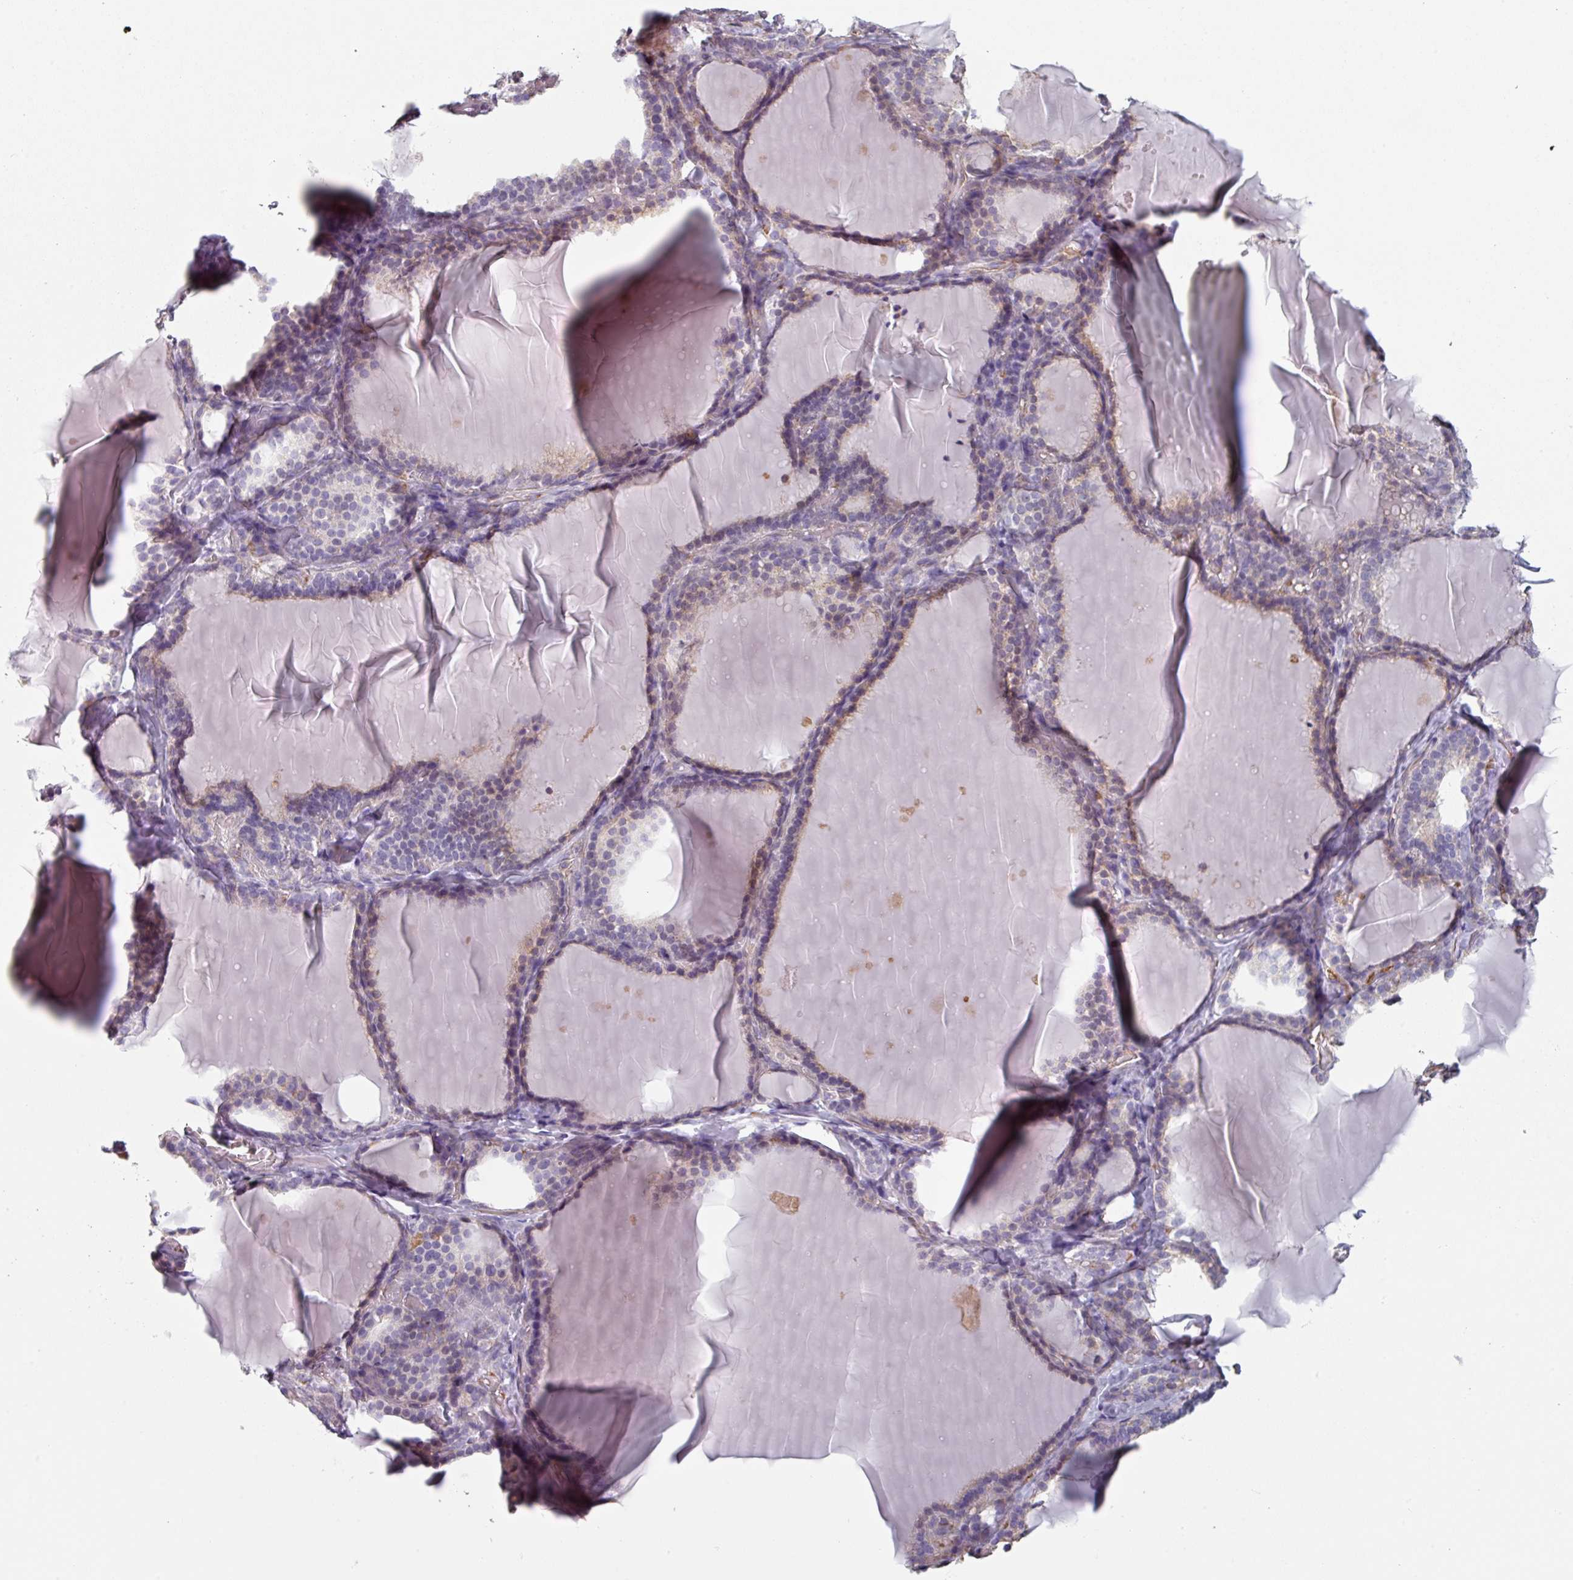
{"staining": {"intensity": "weak", "quantity": "<25%", "location": "cytoplasmic/membranous"}, "tissue": "thyroid gland", "cell_type": "Glandular cells", "image_type": "normal", "snomed": [{"axis": "morphology", "description": "Normal tissue, NOS"}, {"axis": "topography", "description": "Thyroid gland"}], "caption": "Protein analysis of benign thyroid gland displays no significant staining in glandular cells.", "gene": "GSTA1", "patient": {"sex": "female", "age": 31}}